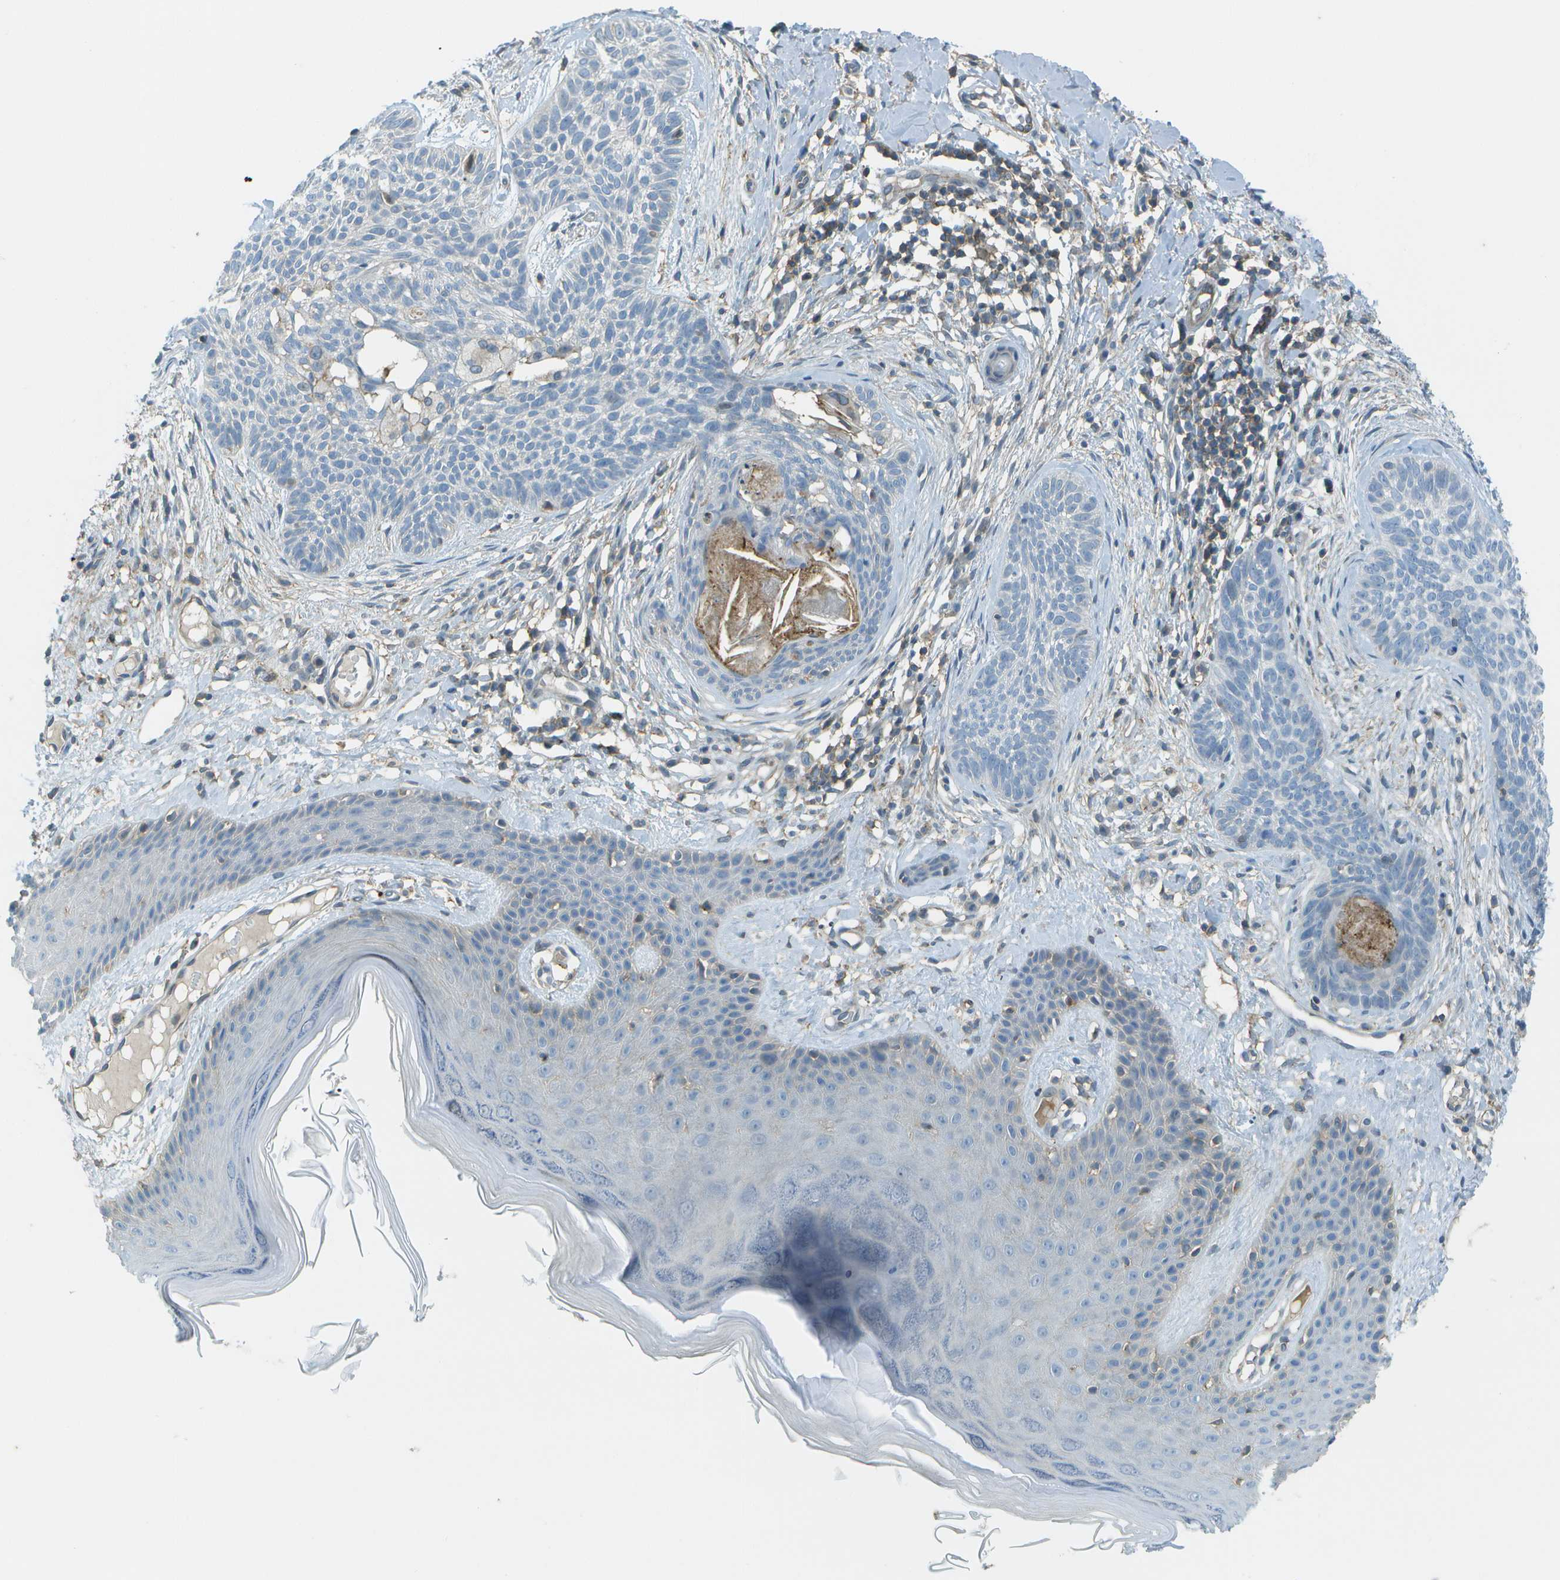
{"staining": {"intensity": "negative", "quantity": "none", "location": "none"}, "tissue": "skin cancer", "cell_type": "Tumor cells", "image_type": "cancer", "snomed": [{"axis": "morphology", "description": "Basal cell carcinoma"}, {"axis": "topography", "description": "Skin"}], "caption": "Immunohistochemistry histopathology image of basal cell carcinoma (skin) stained for a protein (brown), which exhibits no expression in tumor cells.", "gene": "LRRC66", "patient": {"sex": "female", "age": 59}}